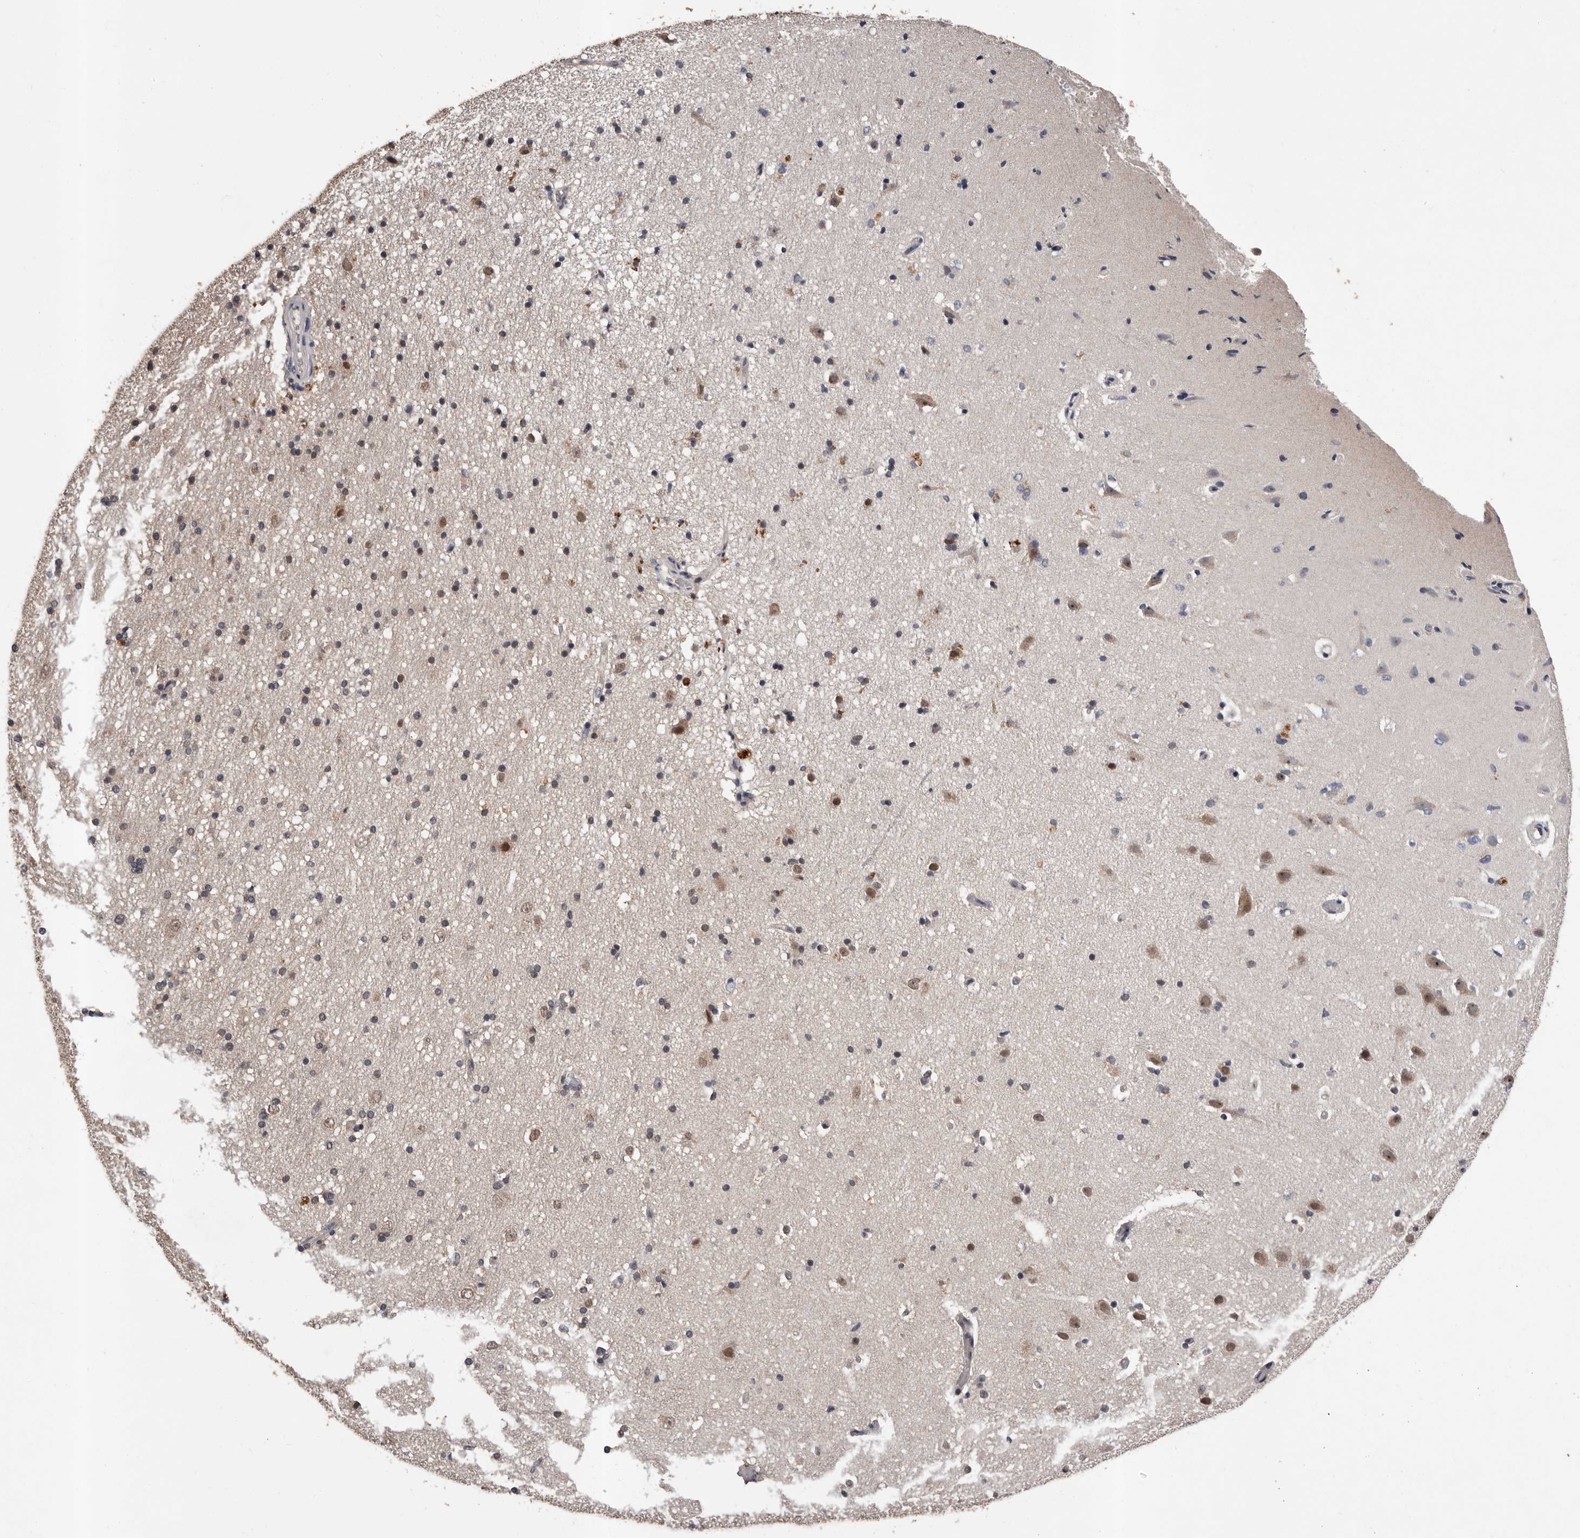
{"staining": {"intensity": "negative", "quantity": "none", "location": "none"}, "tissue": "cerebral cortex", "cell_type": "Endothelial cells", "image_type": "normal", "snomed": [{"axis": "morphology", "description": "Normal tissue, NOS"}, {"axis": "topography", "description": "Cerebral cortex"}], "caption": "Immunohistochemistry of normal human cerebral cortex demonstrates no expression in endothelial cells. The staining is performed using DAB brown chromogen with nuclei counter-stained in using hematoxylin.", "gene": "VPS37A", "patient": {"sex": "male", "age": 34}}